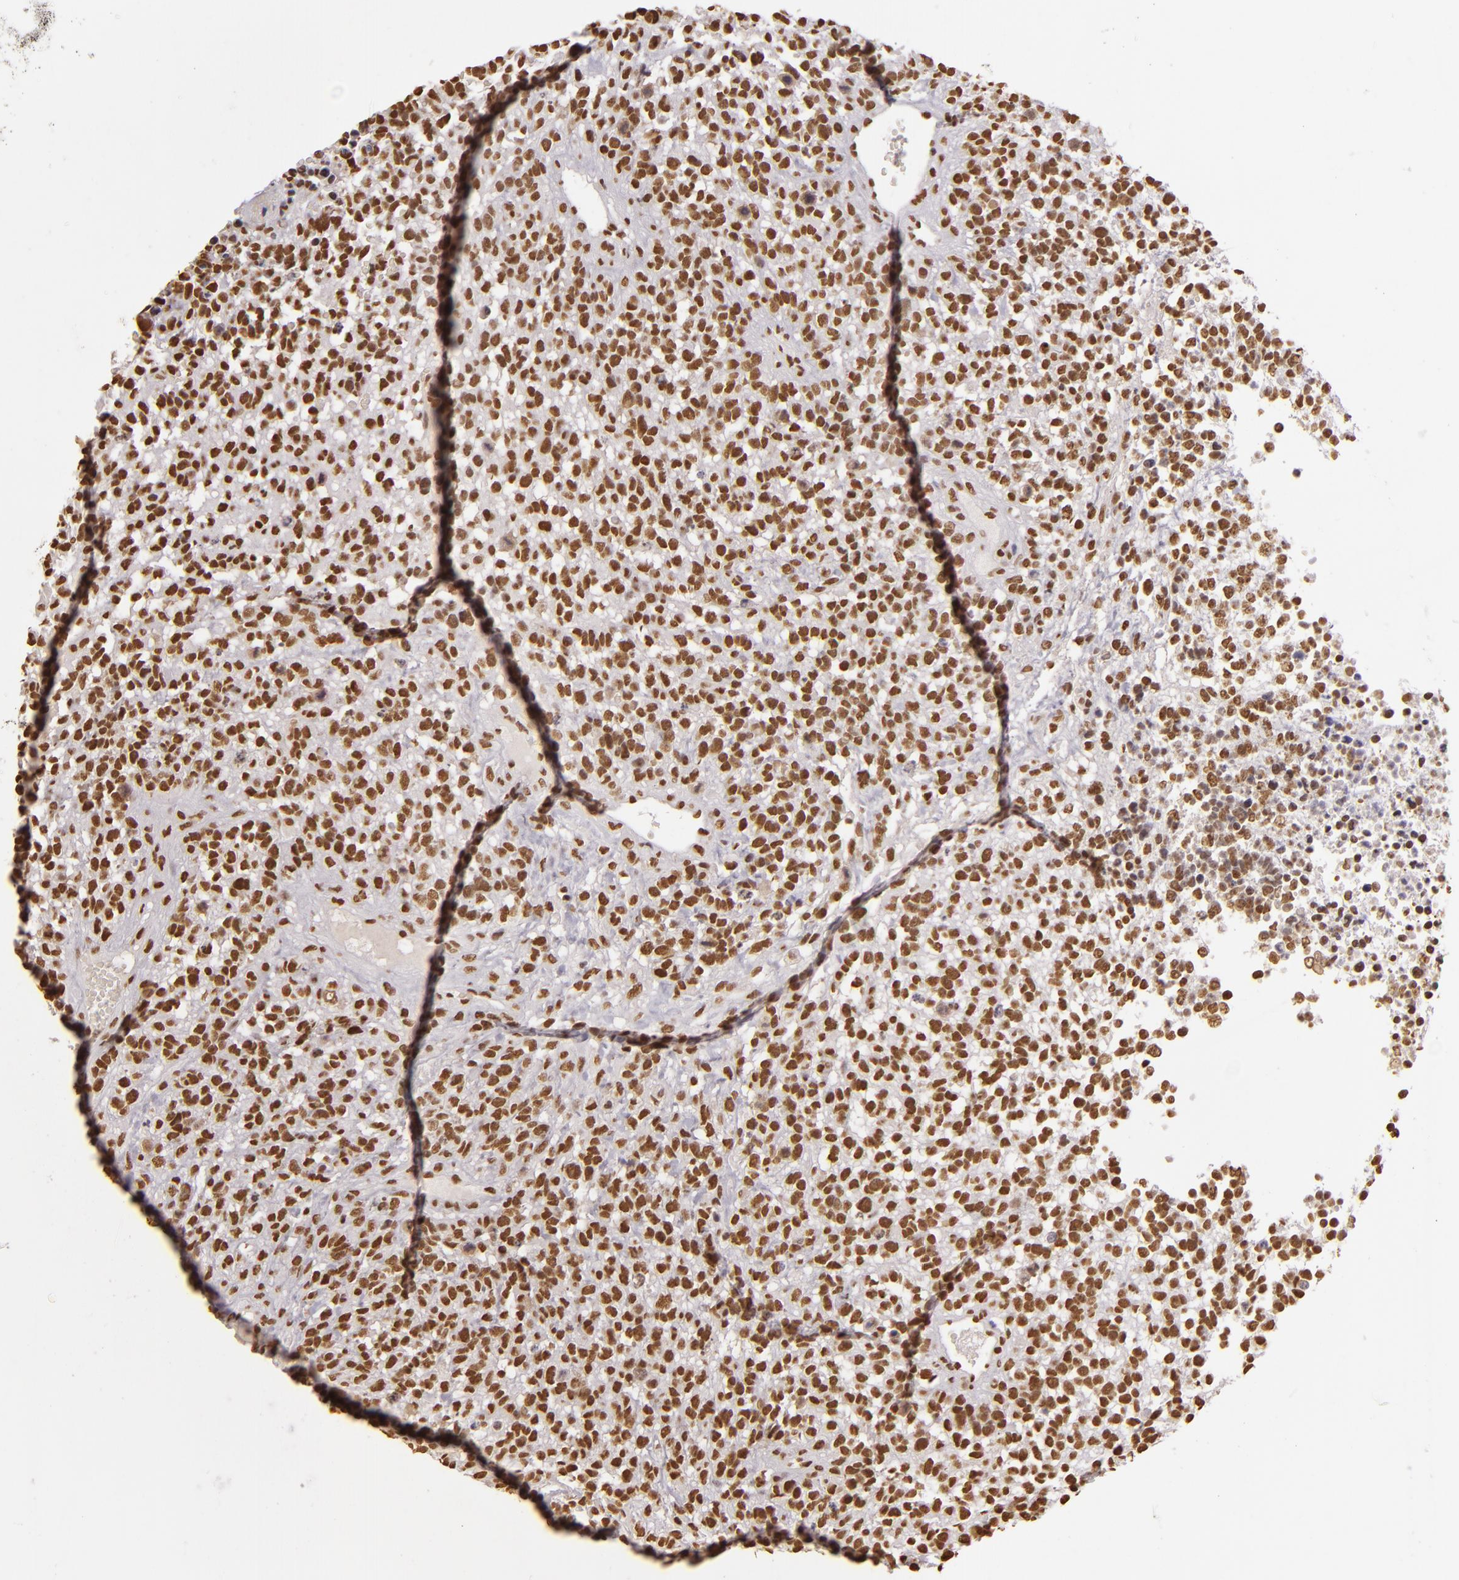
{"staining": {"intensity": "strong", "quantity": ">75%", "location": "nuclear"}, "tissue": "glioma", "cell_type": "Tumor cells", "image_type": "cancer", "snomed": [{"axis": "morphology", "description": "Glioma, malignant, High grade"}, {"axis": "topography", "description": "Brain"}], "caption": "Brown immunohistochemical staining in human glioma demonstrates strong nuclear staining in about >75% of tumor cells.", "gene": "PAPOLA", "patient": {"sex": "male", "age": 66}}